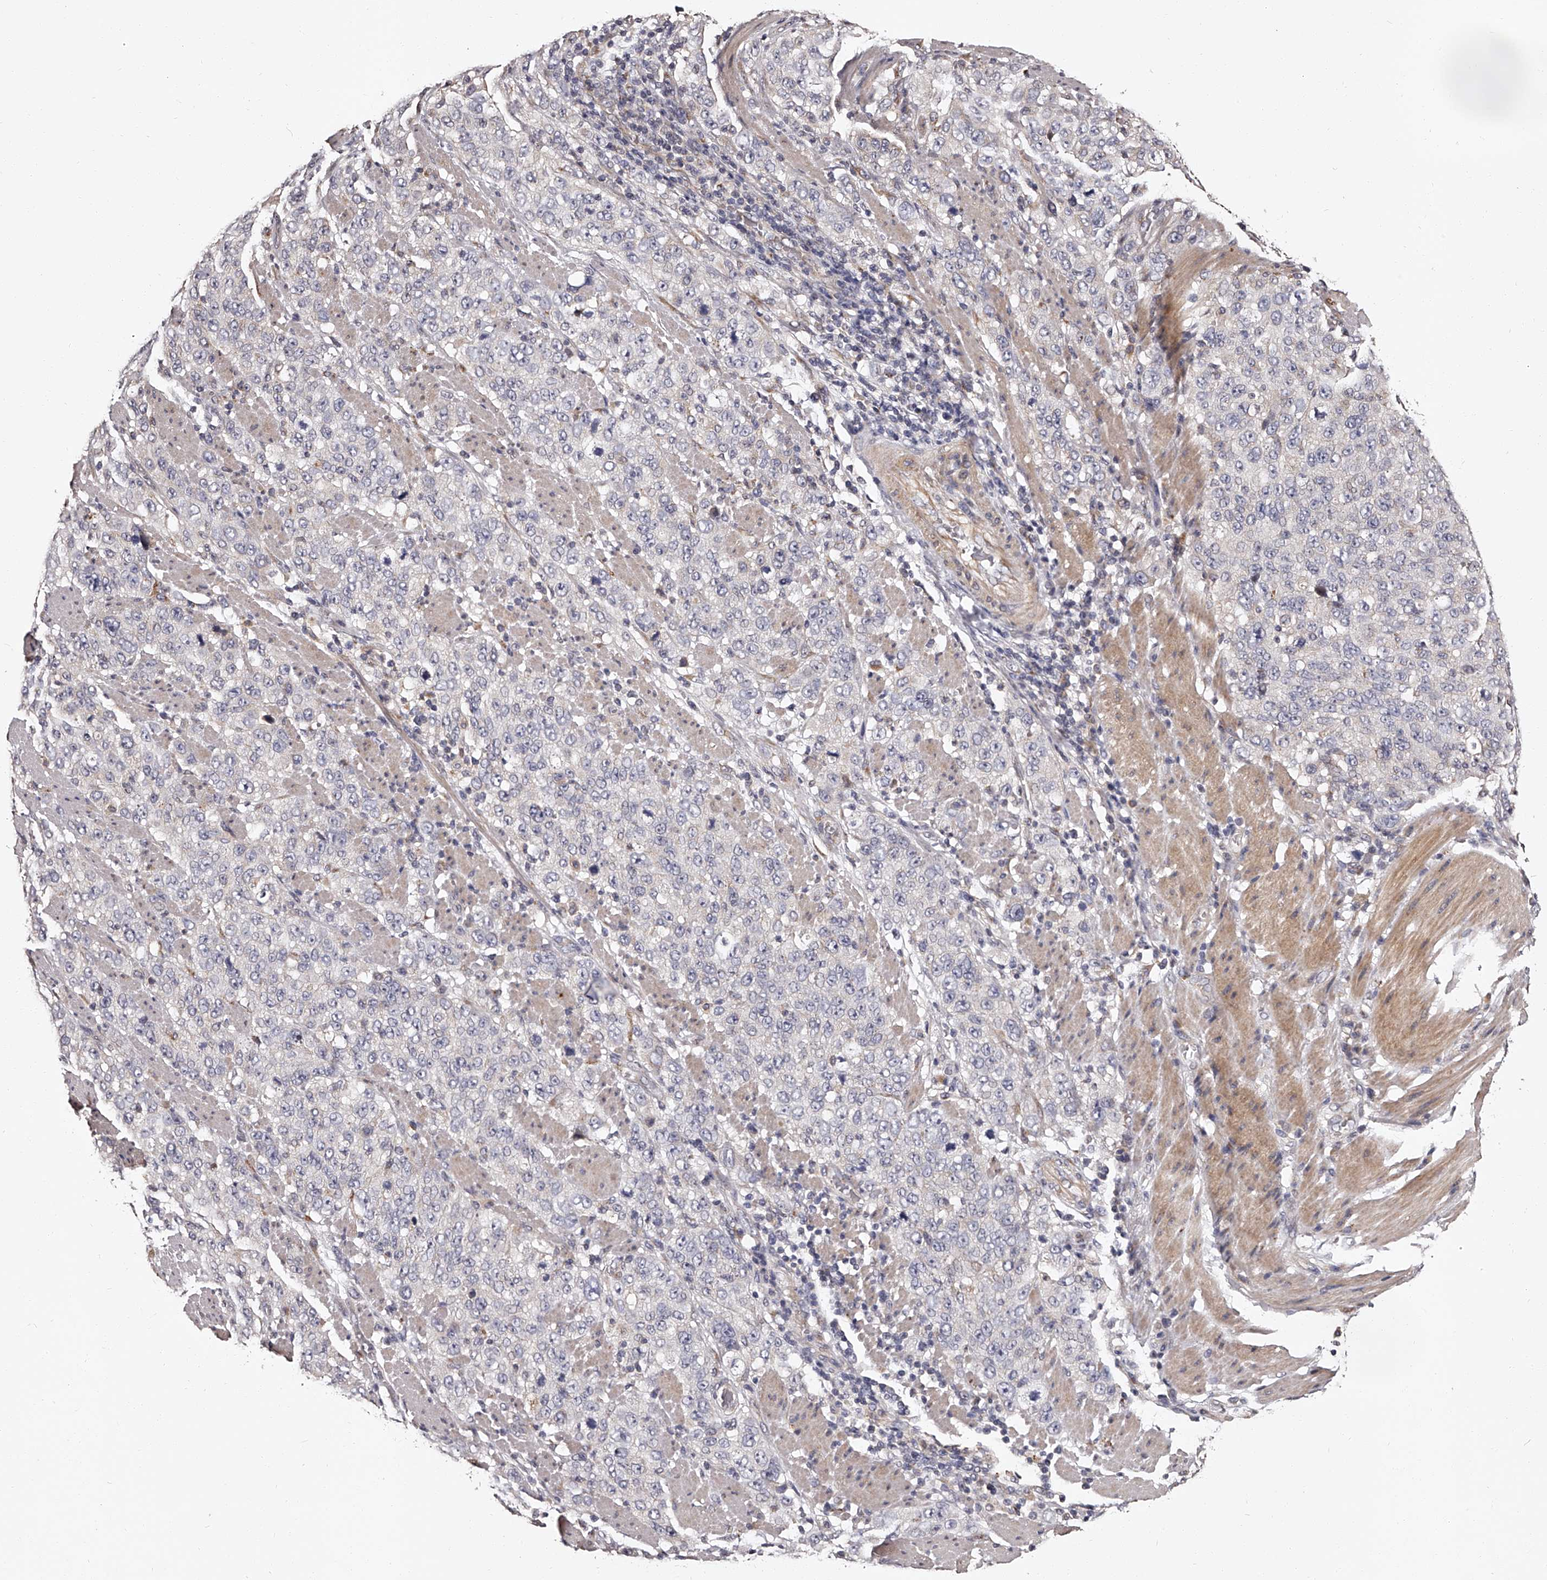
{"staining": {"intensity": "negative", "quantity": "none", "location": "none"}, "tissue": "stomach cancer", "cell_type": "Tumor cells", "image_type": "cancer", "snomed": [{"axis": "morphology", "description": "Adenocarcinoma, NOS"}, {"axis": "topography", "description": "Stomach"}], "caption": "A histopathology image of human stomach cancer is negative for staining in tumor cells.", "gene": "RSC1A1", "patient": {"sex": "male", "age": 48}}